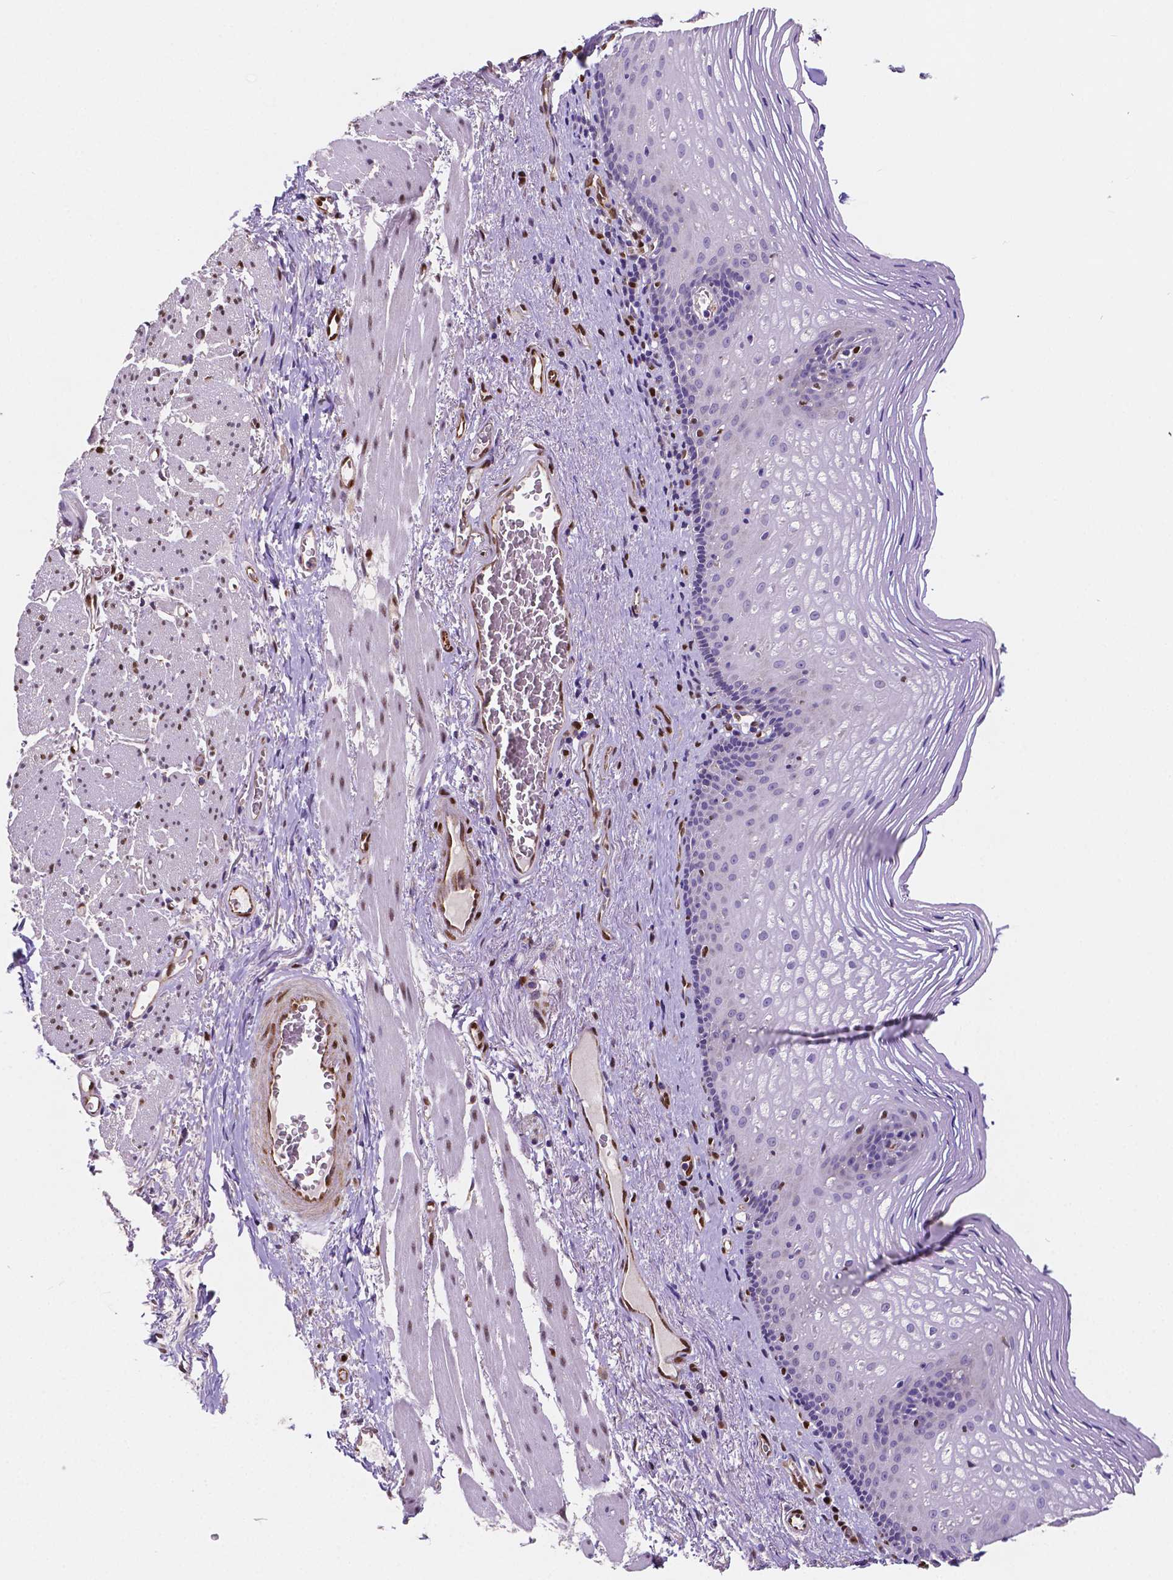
{"staining": {"intensity": "negative", "quantity": "none", "location": "none"}, "tissue": "esophagus", "cell_type": "Squamous epithelial cells", "image_type": "normal", "snomed": [{"axis": "morphology", "description": "Normal tissue, NOS"}, {"axis": "topography", "description": "Esophagus"}], "caption": "Esophagus was stained to show a protein in brown. There is no significant positivity in squamous epithelial cells. (DAB (3,3'-diaminobenzidine) immunohistochemistry (IHC) with hematoxylin counter stain).", "gene": "MEF2C", "patient": {"sex": "male", "age": 76}}